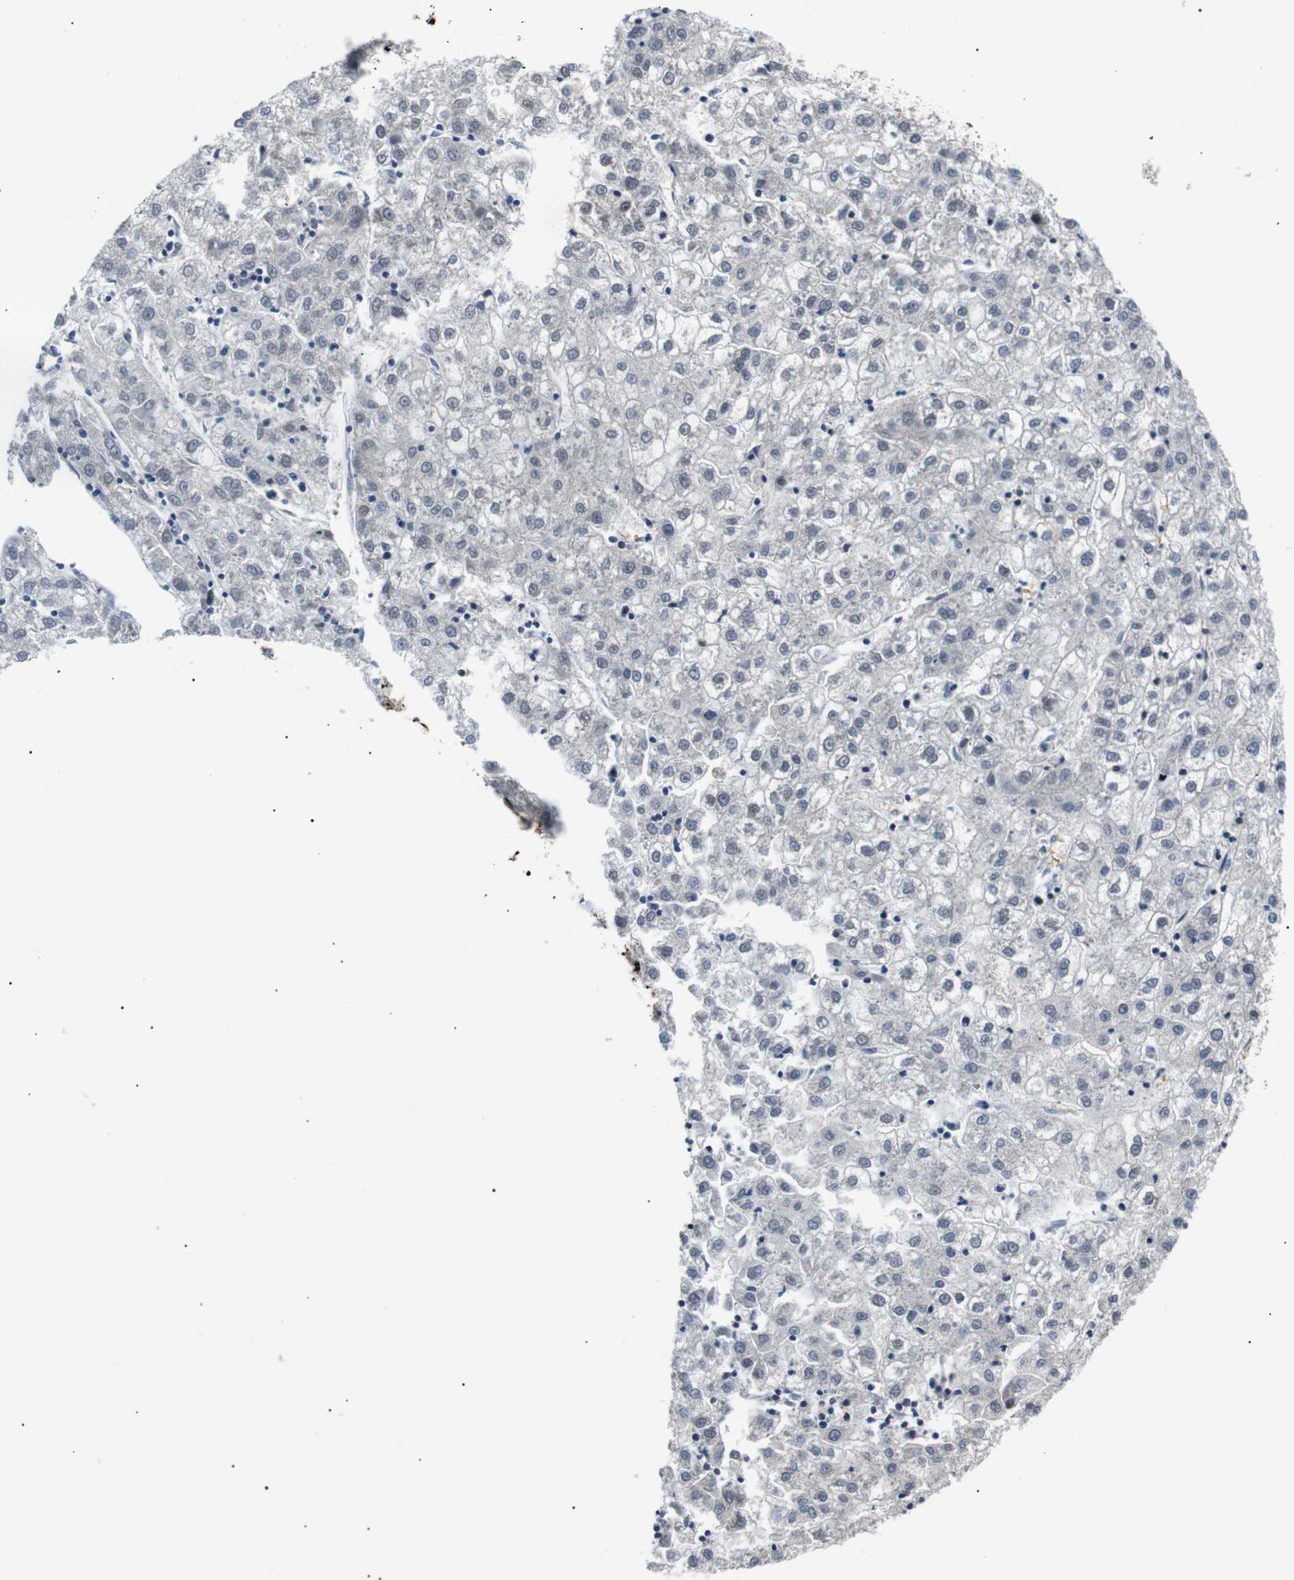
{"staining": {"intensity": "negative", "quantity": "none", "location": "none"}, "tissue": "liver cancer", "cell_type": "Tumor cells", "image_type": "cancer", "snomed": [{"axis": "morphology", "description": "Carcinoma, Hepatocellular, NOS"}, {"axis": "topography", "description": "Liver"}], "caption": "Liver cancer (hepatocellular carcinoma) stained for a protein using IHC demonstrates no staining tumor cells.", "gene": "SKP1", "patient": {"sex": "male", "age": 72}}